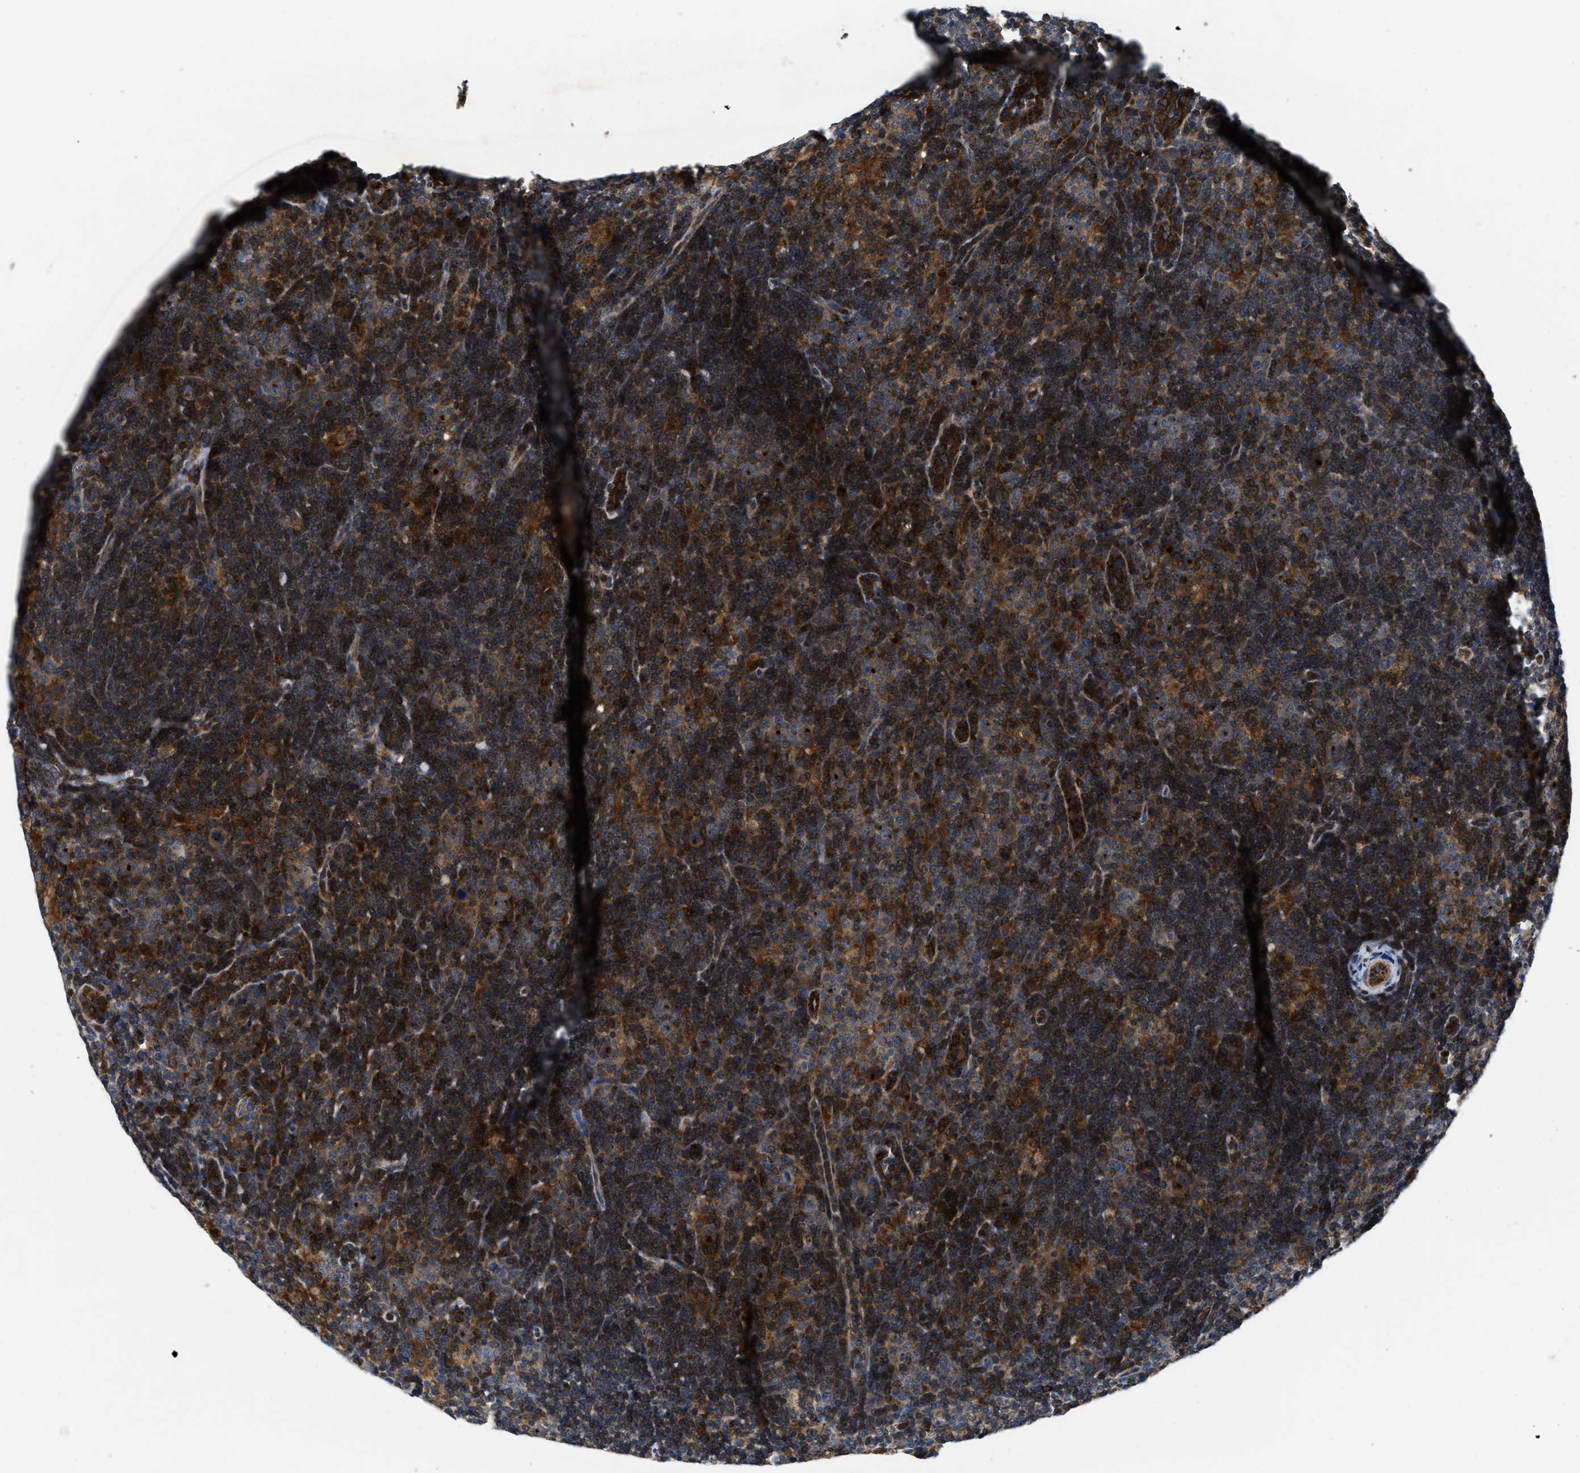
{"staining": {"intensity": "strong", "quantity": ">75%", "location": "cytoplasmic/membranous"}, "tissue": "lymphoma", "cell_type": "Tumor cells", "image_type": "cancer", "snomed": [{"axis": "morphology", "description": "Hodgkin's disease, NOS"}, {"axis": "topography", "description": "Lymph node"}], "caption": "Human lymphoma stained with a brown dye demonstrates strong cytoplasmic/membranous positive staining in approximately >75% of tumor cells.", "gene": "ENPP4", "patient": {"sex": "female", "age": 57}}